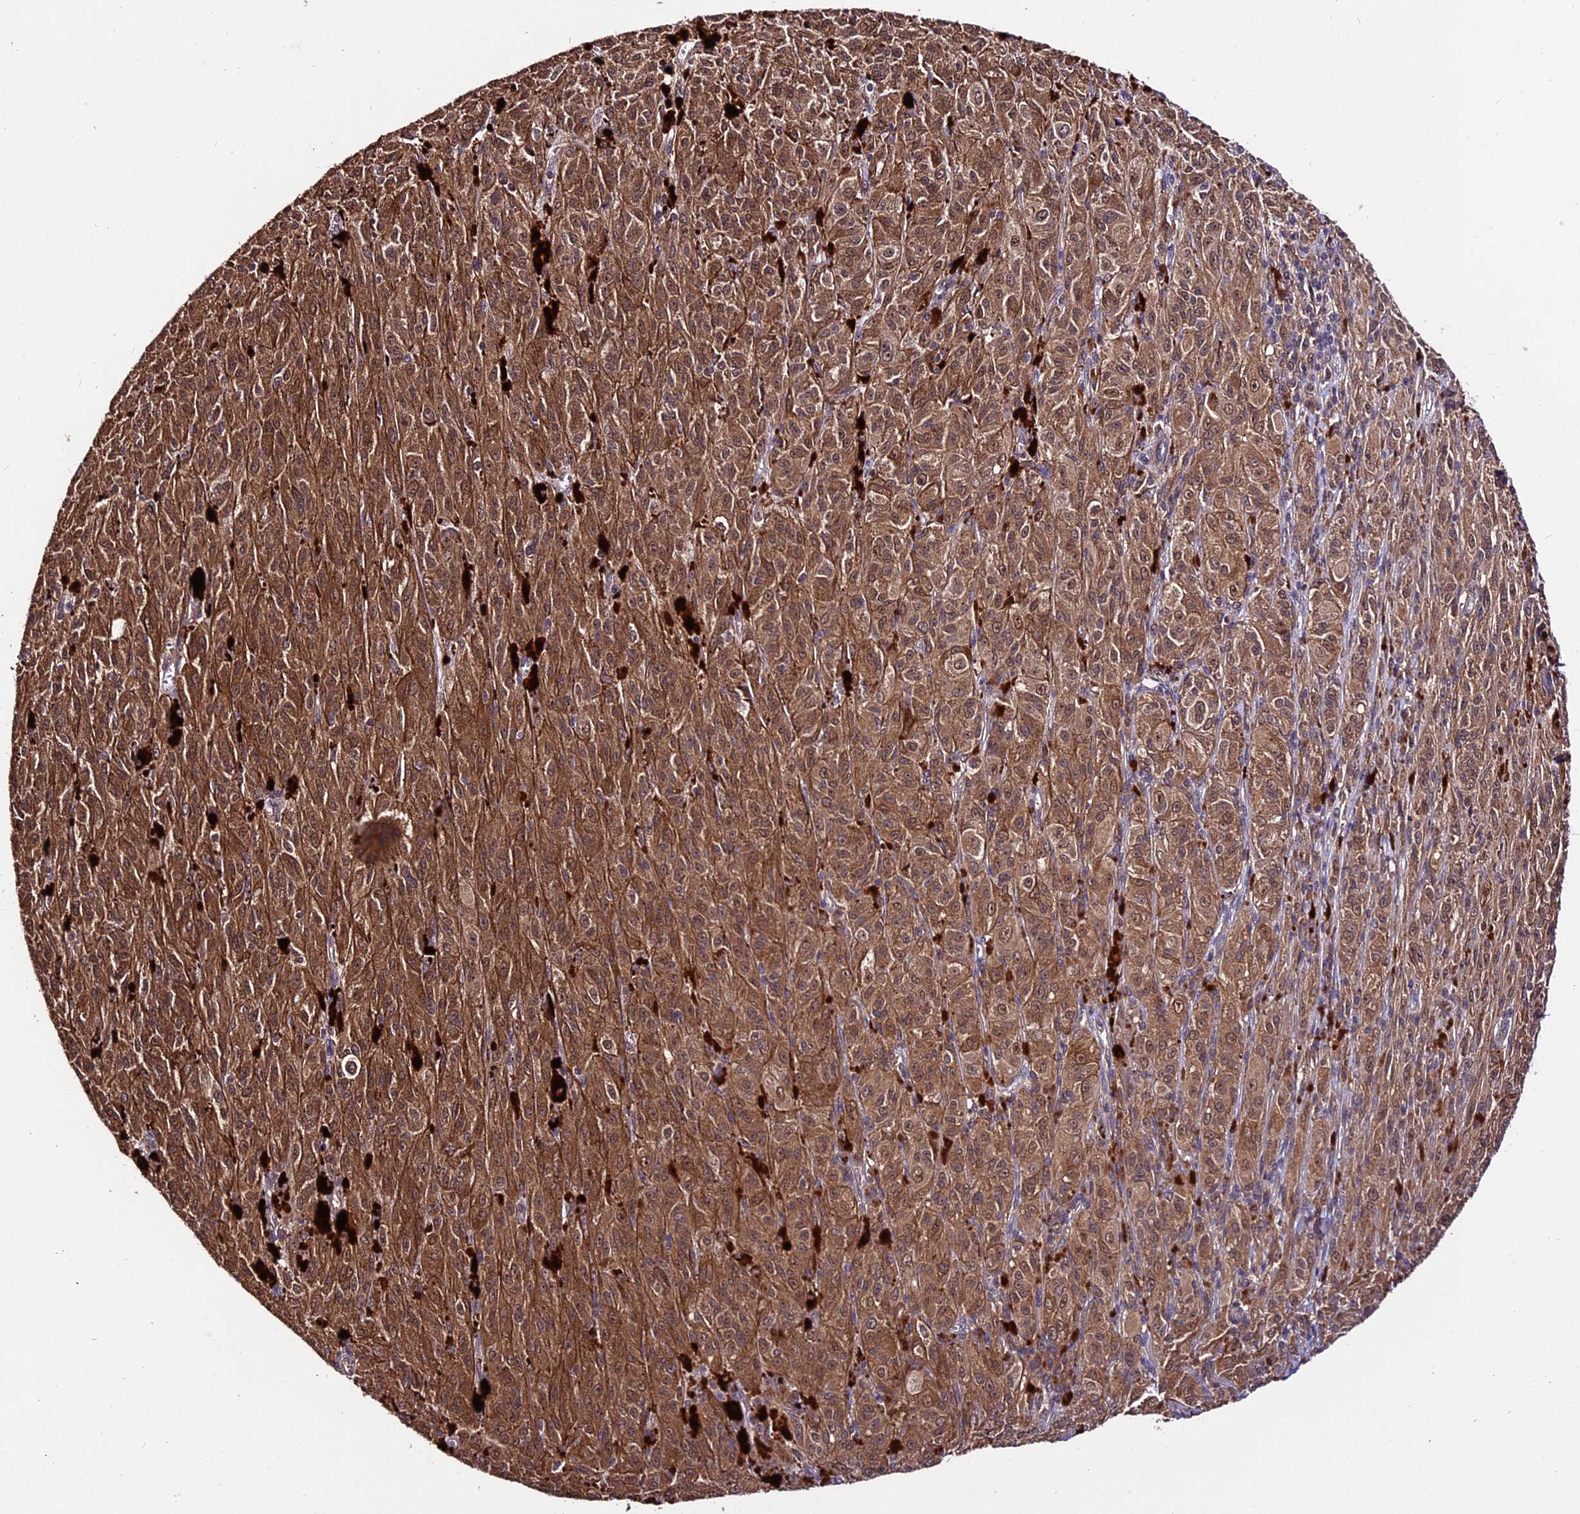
{"staining": {"intensity": "moderate", "quantity": ">75%", "location": "cytoplasmic/membranous"}, "tissue": "melanoma", "cell_type": "Tumor cells", "image_type": "cancer", "snomed": [{"axis": "morphology", "description": "Malignant melanoma, NOS"}, {"axis": "topography", "description": "Skin"}], "caption": "A brown stain labels moderate cytoplasmic/membranous expression of a protein in melanoma tumor cells.", "gene": "TRMT1", "patient": {"sex": "female", "age": 52}}